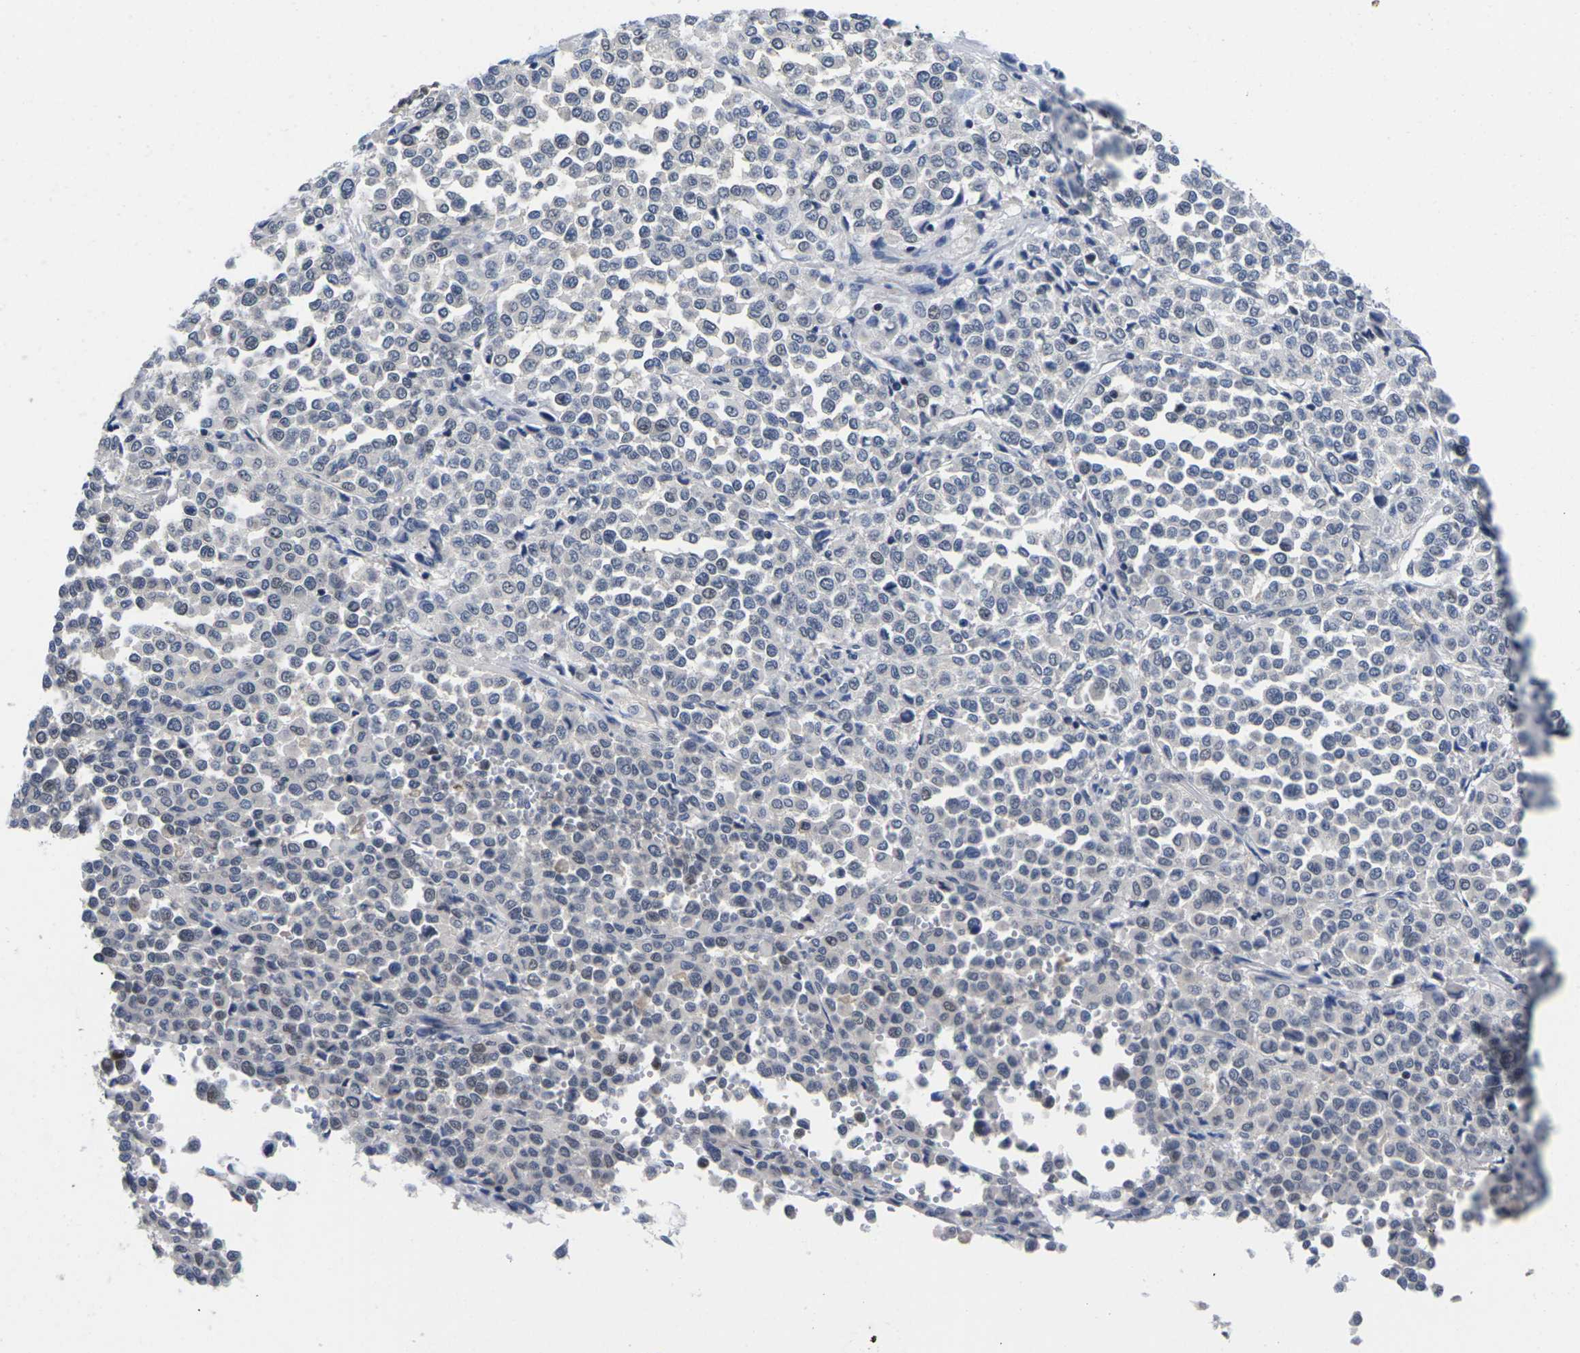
{"staining": {"intensity": "negative", "quantity": "none", "location": "none"}, "tissue": "melanoma", "cell_type": "Tumor cells", "image_type": "cancer", "snomed": [{"axis": "morphology", "description": "Malignant melanoma, Metastatic site"}, {"axis": "topography", "description": "Pancreas"}], "caption": "Malignant melanoma (metastatic site) was stained to show a protein in brown. There is no significant positivity in tumor cells.", "gene": "ST6GAL2", "patient": {"sex": "female", "age": 30}}